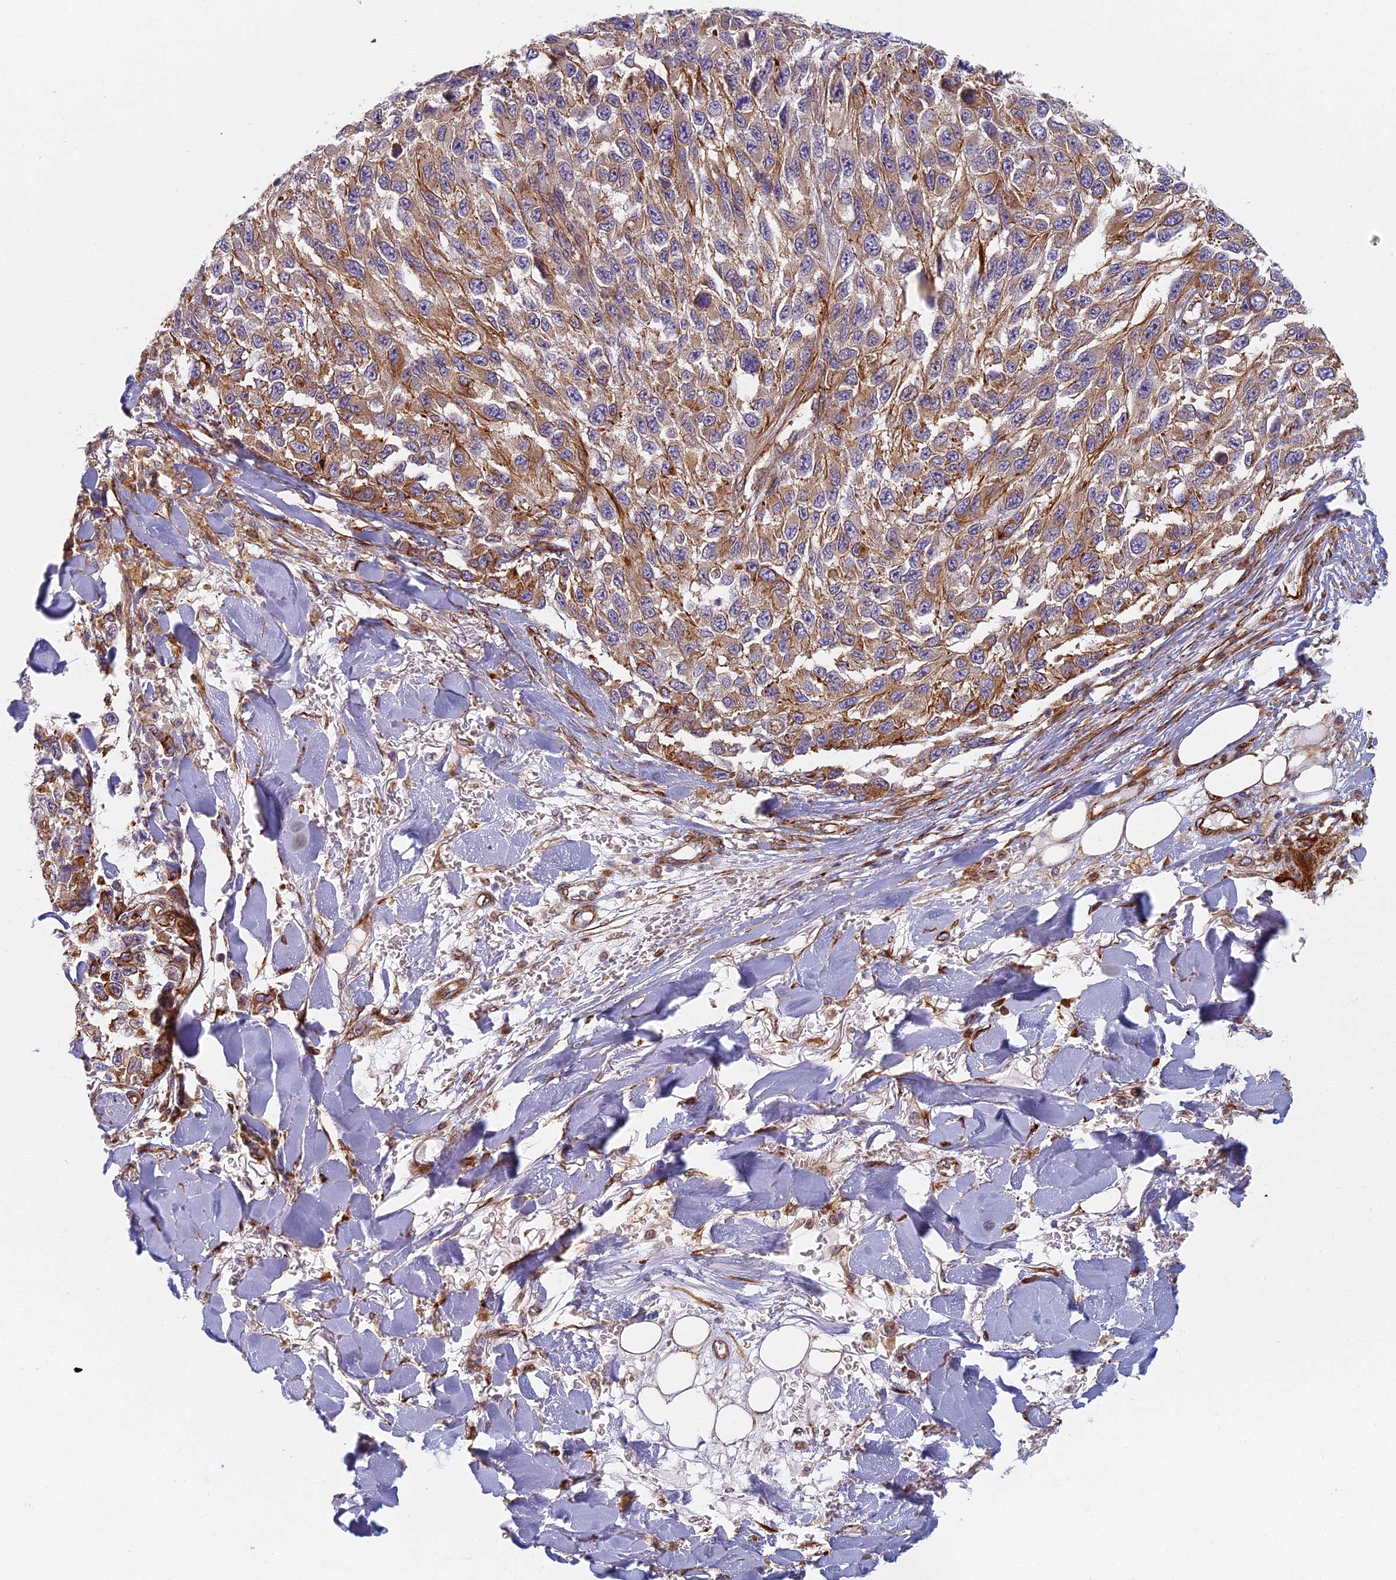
{"staining": {"intensity": "strong", "quantity": "<25%", "location": "cytoplasmic/membranous"}, "tissue": "melanoma", "cell_type": "Tumor cells", "image_type": "cancer", "snomed": [{"axis": "morphology", "description": "Normal tissue, NOS"}, {"axis": "morphology", "description": "Malignant melanoma, NOS"}, {"axis": "topography", "description": "Skin"}], "caption": "This is an image of IHC staining of melanoma, which shows strong positivity in the cytoplasmic/membranous of tumor cells.", "gene": "ABCB10", "patient": {"sex": "female", "age": 96}}